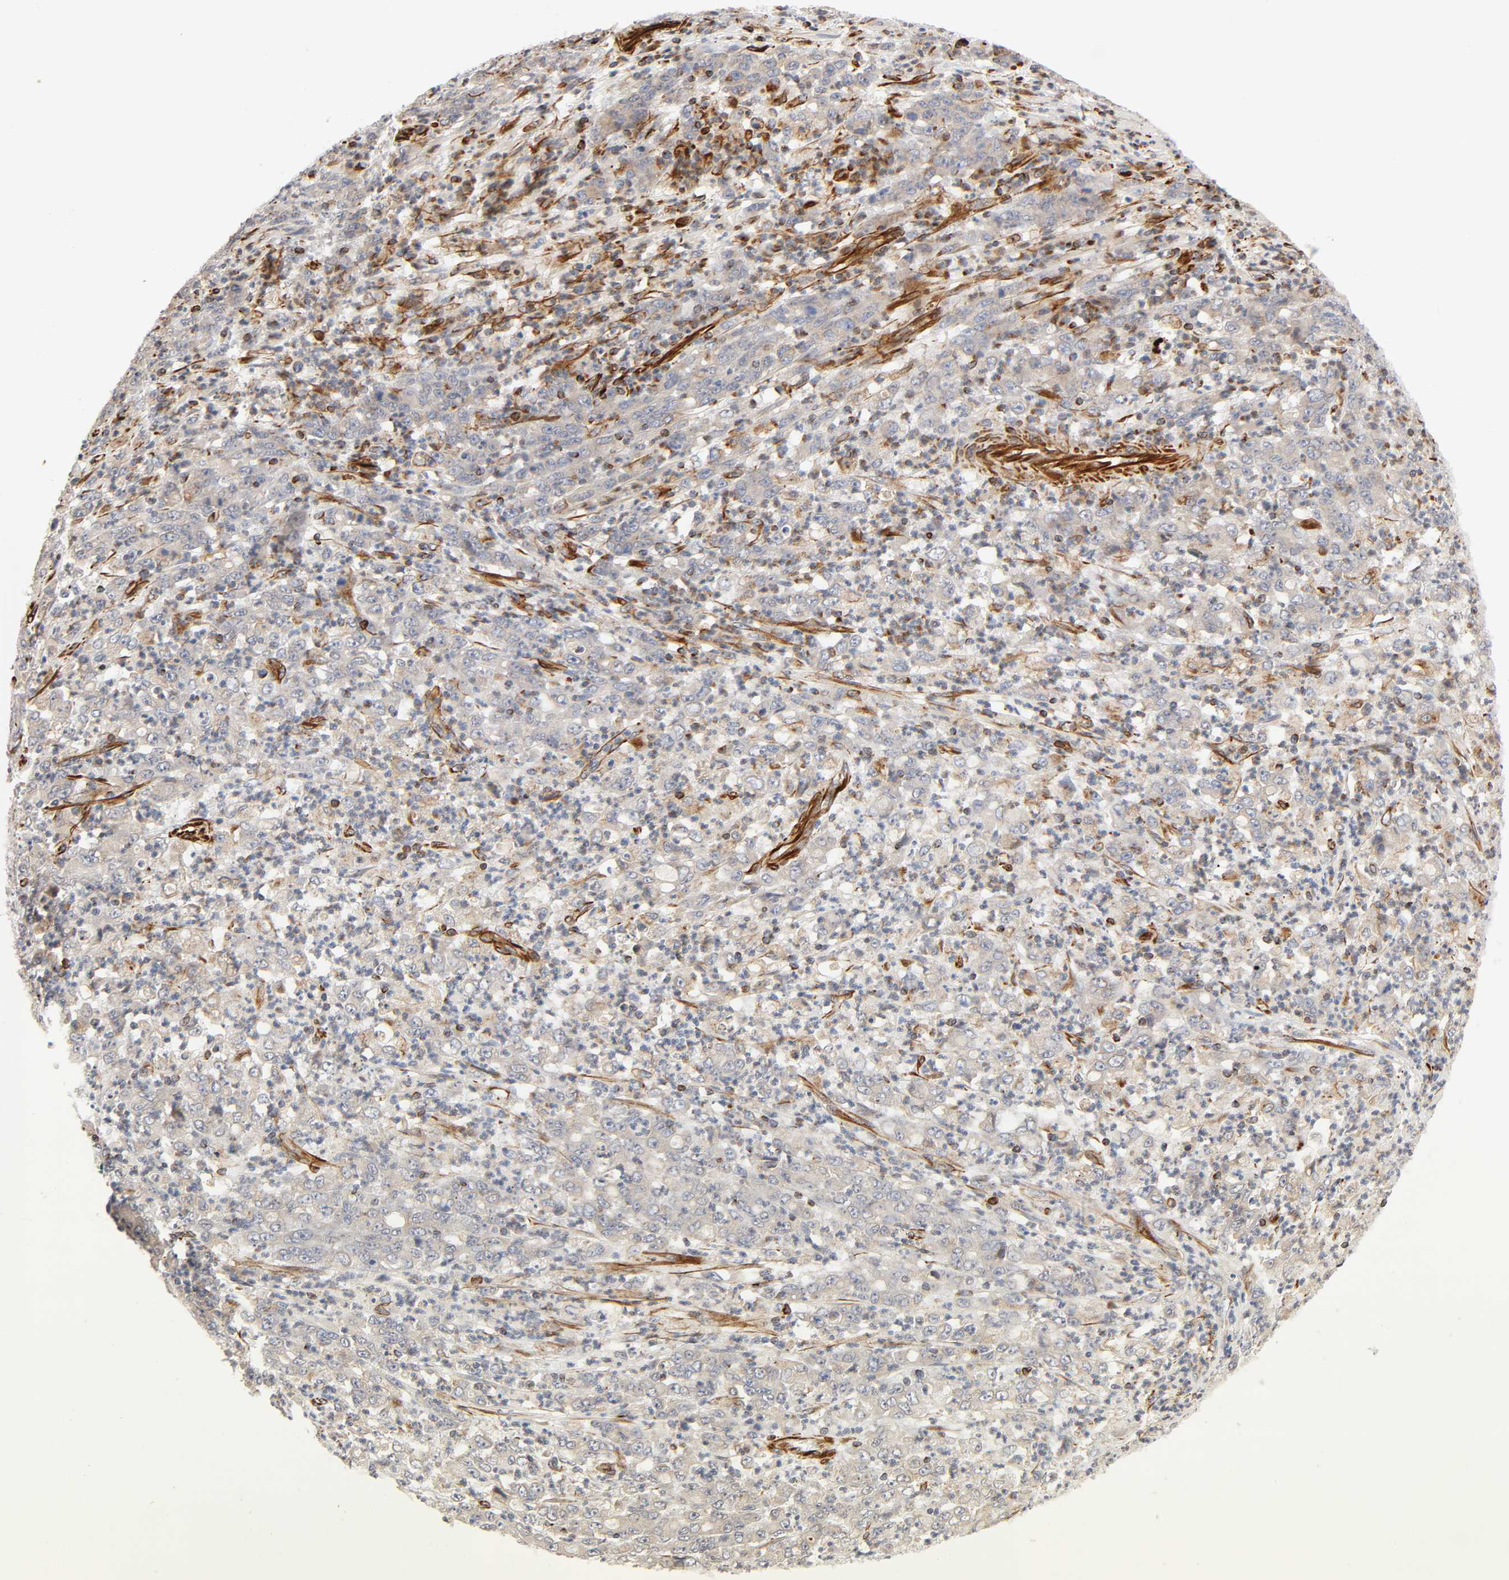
{"staining": {"intensity": "moderate", "quantity": ">75%", "location": "cytoplasmic/membranous"}, "tissue": "stomach cancer", "cell_type": "Tumor cells", "image_type": "cancer", "snomed": [{"axis": "morphology", "description": "Adenocarcinoma, NOS"}, {"axis": "topography", "description": "Stomach, lower"}], "caption": "Moderate cytoplasmic/membranous protein staining is present in about >75% of tumor cells in stomach adenocarcinoma.", "gene": "FAM118A", "patient": {"sex": "female", "age": 71}}